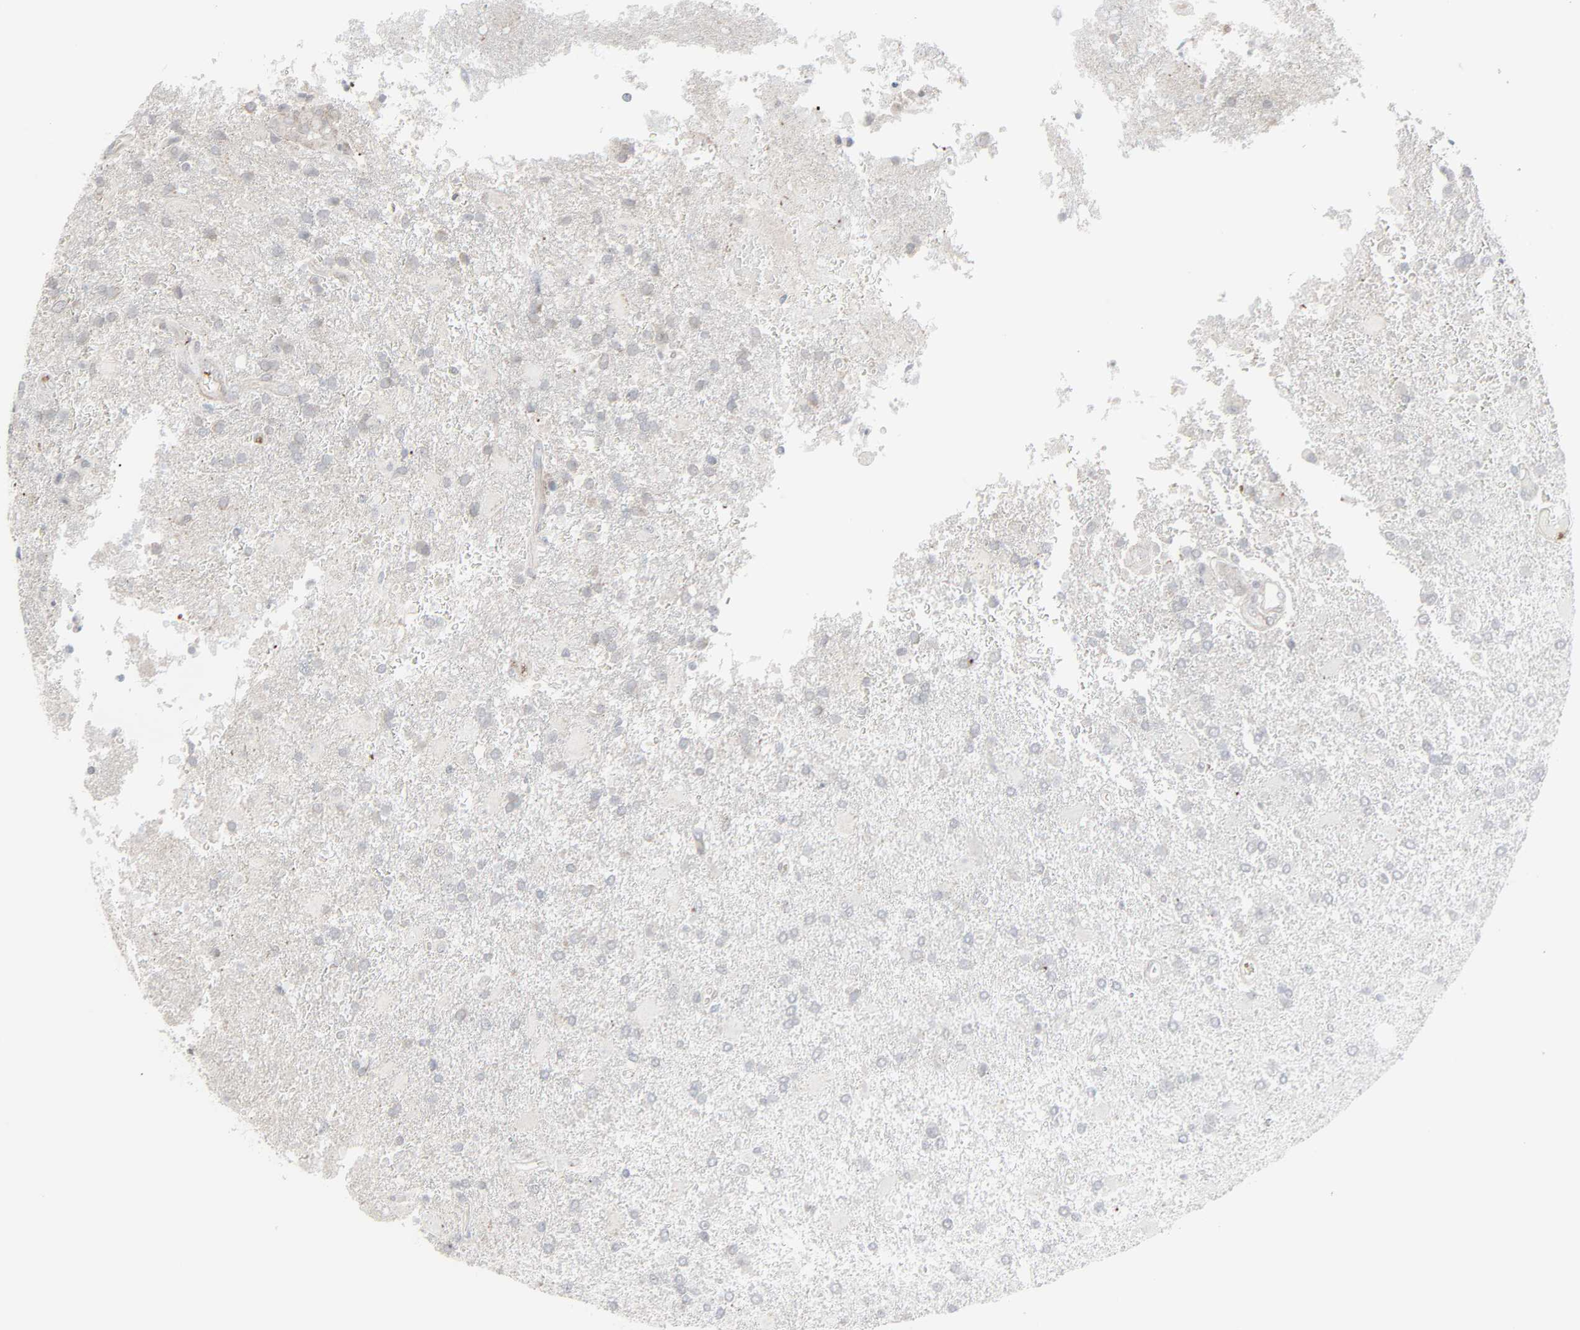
{"staining": {"intensity": "negative", "quantity": "none", "location": "none"}, "tissue": "glioma", "cell_type": "Tumor cells", "image_type": "cancer", "snomed": [{"axis": "morphology", "description": "Glioma, malignant, High grade"}, {"axis": "topography", "description": "Cerebral cortex"}], "caption": "Tumor cells are negative for brown protein staining in glioma.", "gene": "NEUROD1", "patient": {"sex": "male", "age": 79}}